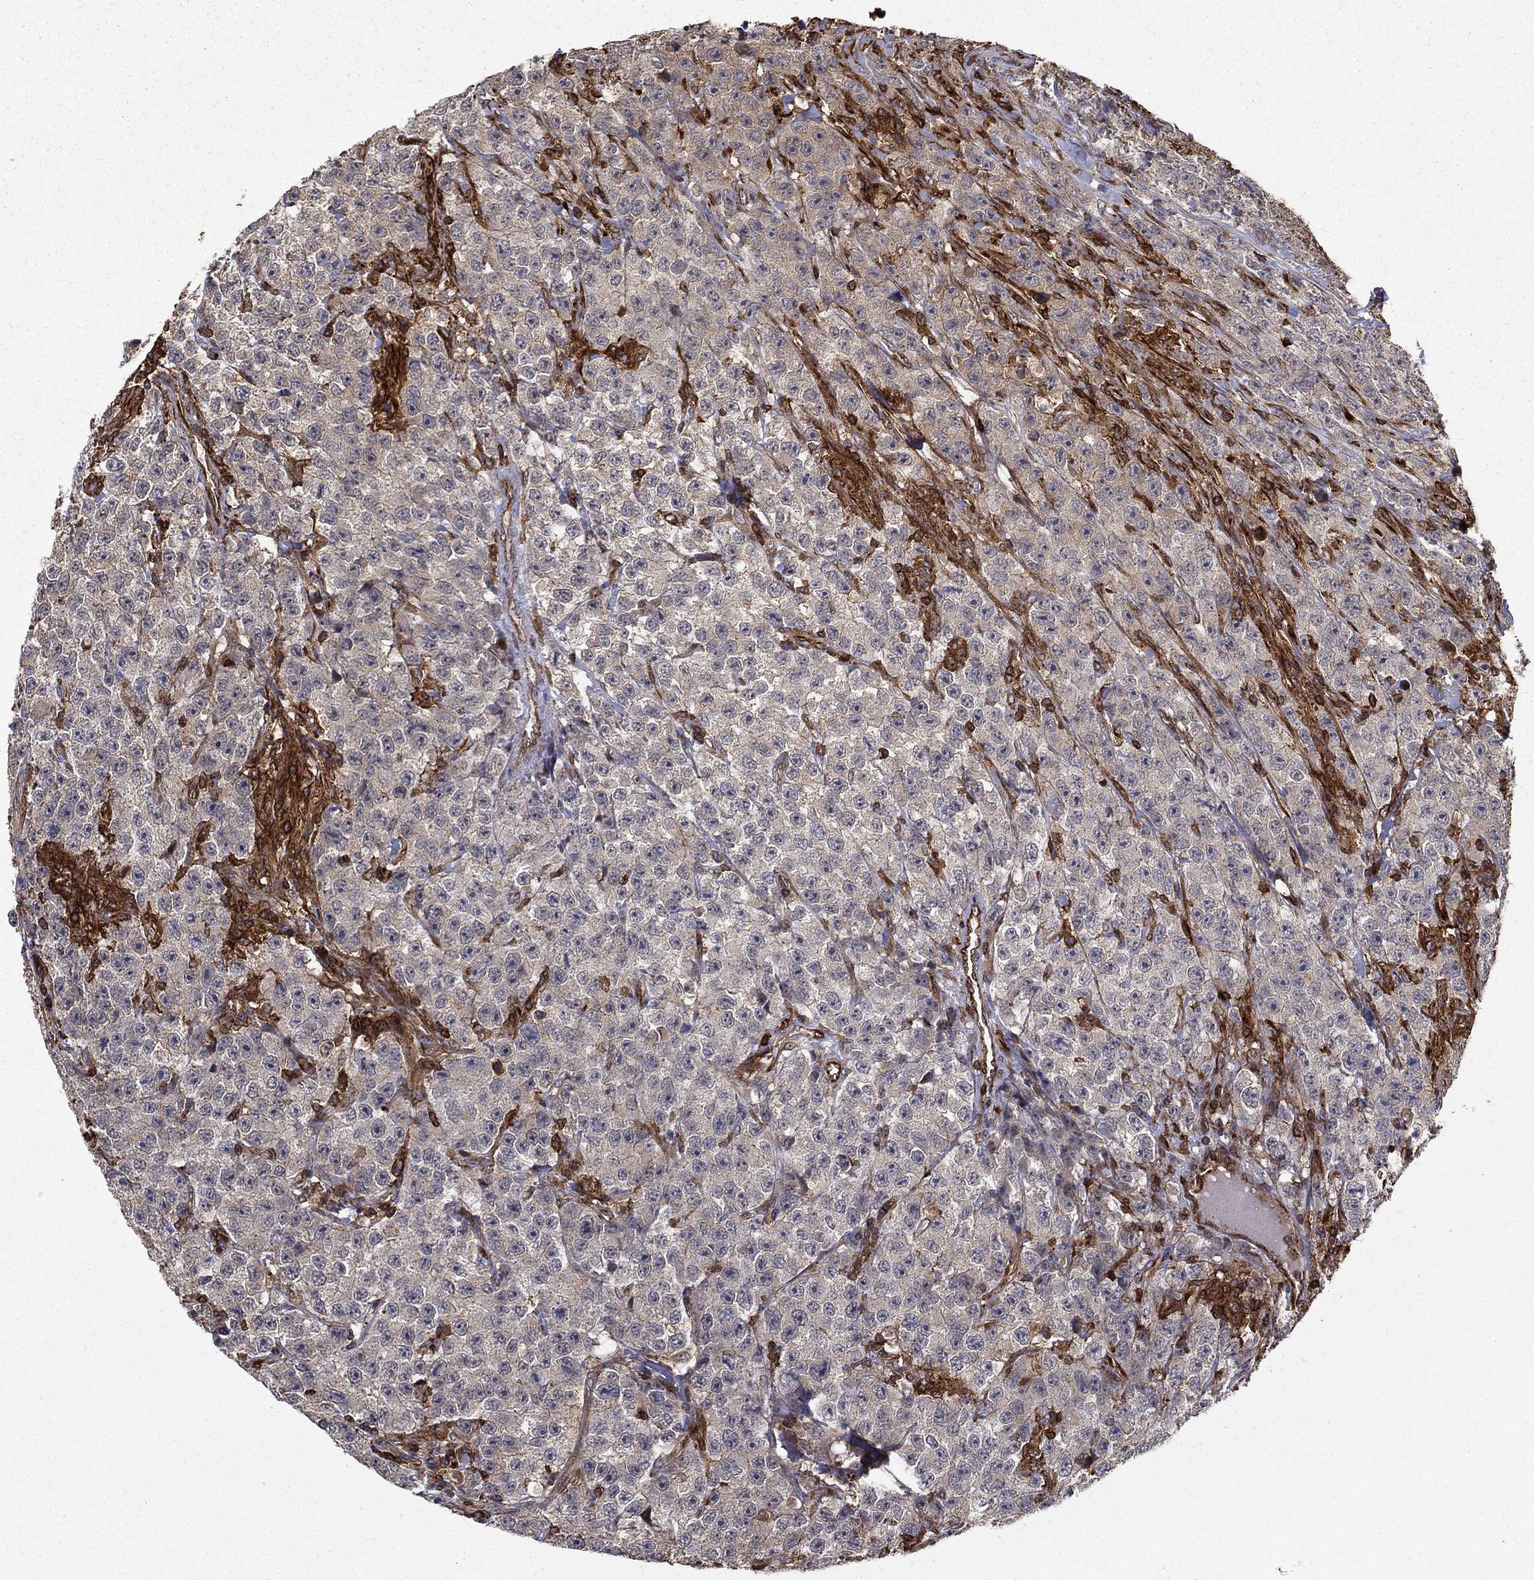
{"staining": {"intensity": "negative", "quantity": "none", "location": "none"}, "tissue": "testis cancer", "cell_type": "Tumor cells", "image_type": "cancer", "snomed": [{"axis": "morphology", "description": "Seminoma, NOS"}, {"axis": "topography", "description": "Testis"}], "caption": "This is an IHC histopathology image of human seminoma (testis). There is no positivity in tumor cells.", "gene": "ADM", "patient": {"sex": "male", "age": 59}}